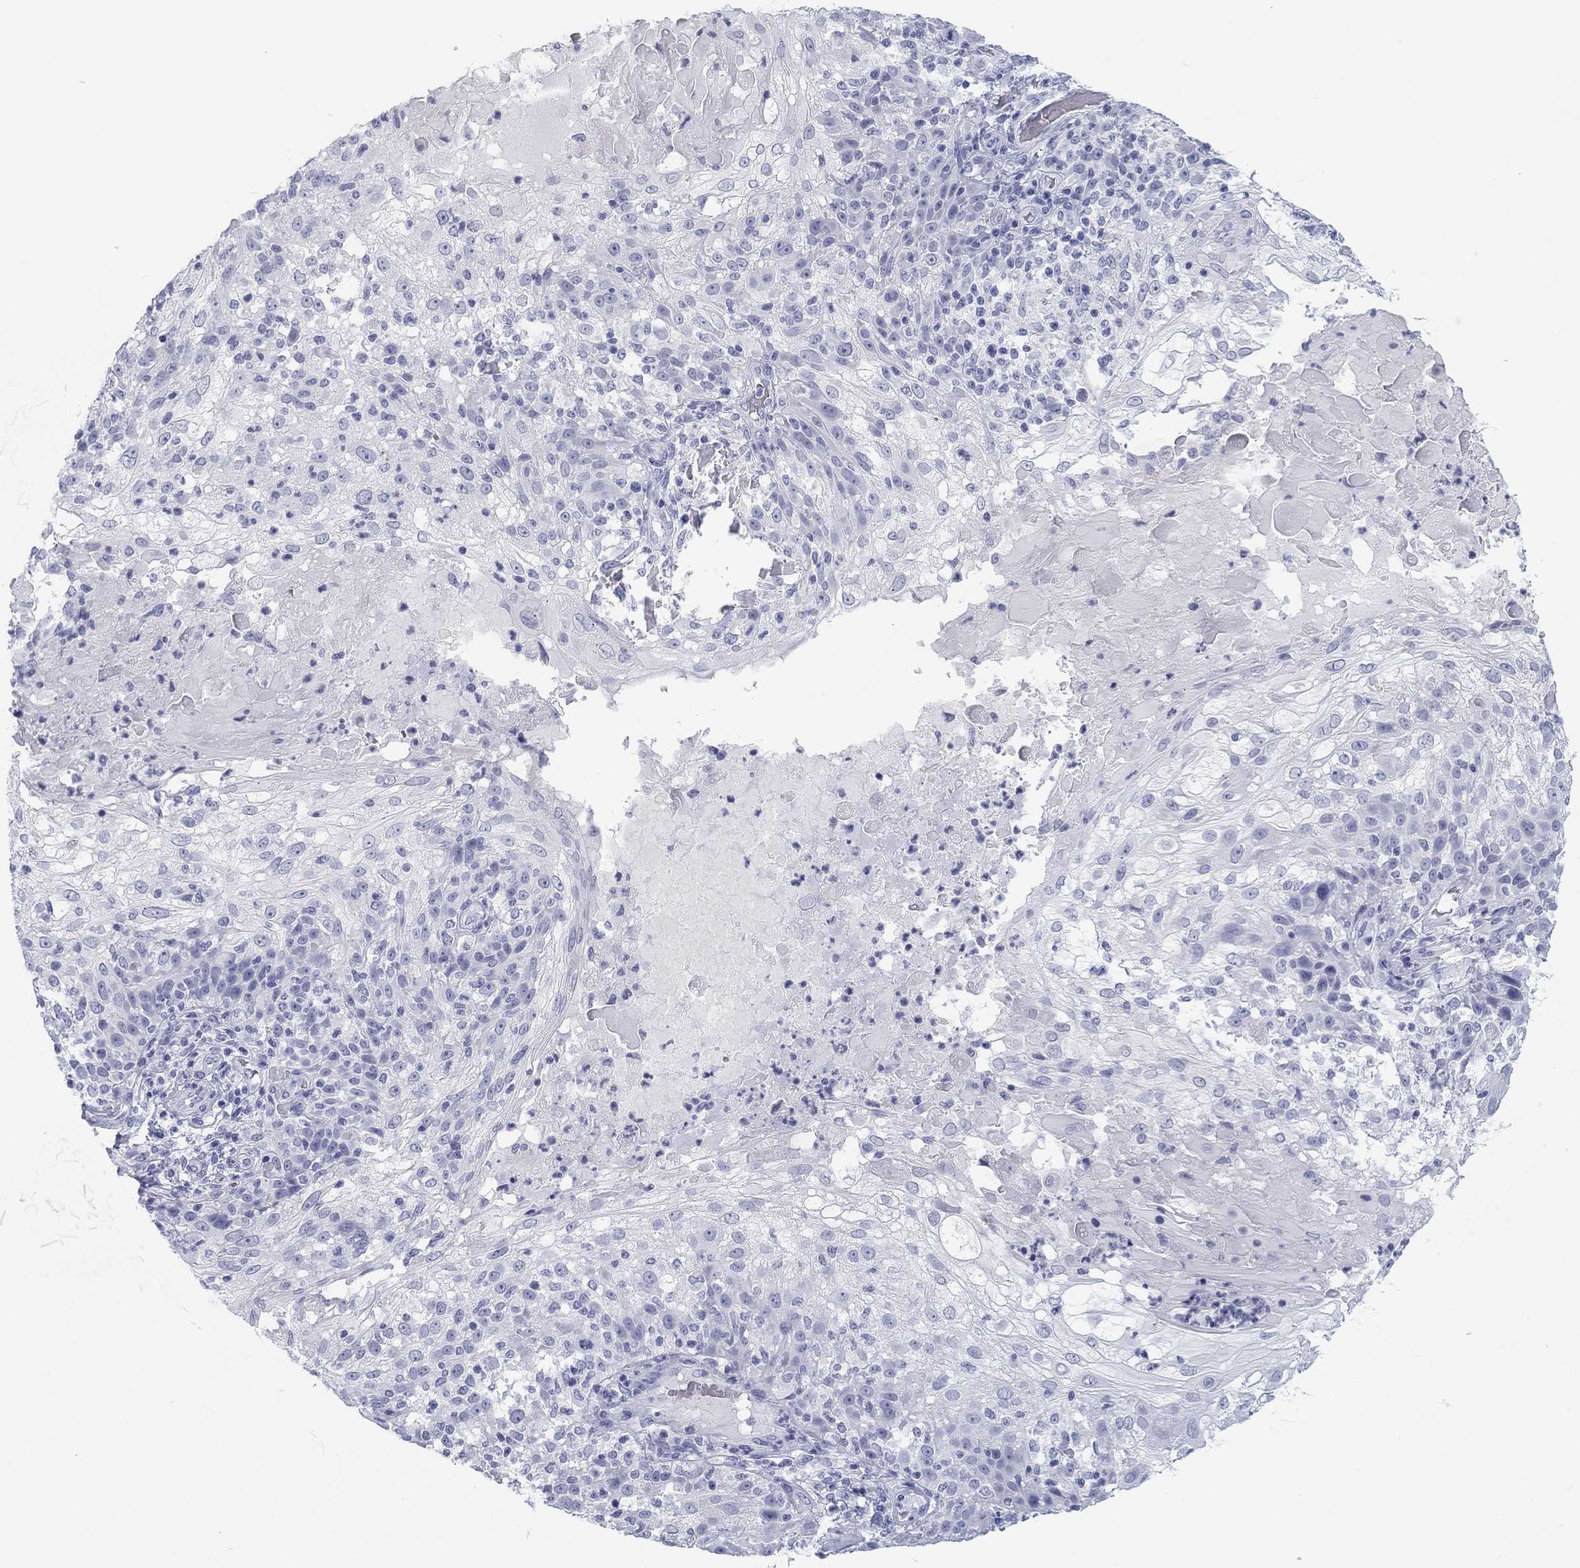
{"staining": {"intensity": "negative", "quantity": "none", "location": "none"}, "tissue": "skin cancer", "cell_type": "Tumor cells", "image_type": "cancer", "snomed": [{"axis": "morphology", "description": "Normal tissue, NOS"}, {"axis": "morphology", "description": "Squamous cell carcinoma, NOS"}, {"axis": "topography", "description": "Skin"}], "caption": "Photomicrograph shows no protein expression in tumor cells of skin cancer (squamous cell carcinoma) tissue.", "gene": "CALB1", "patient": {"sex": "female", "age": 83}}